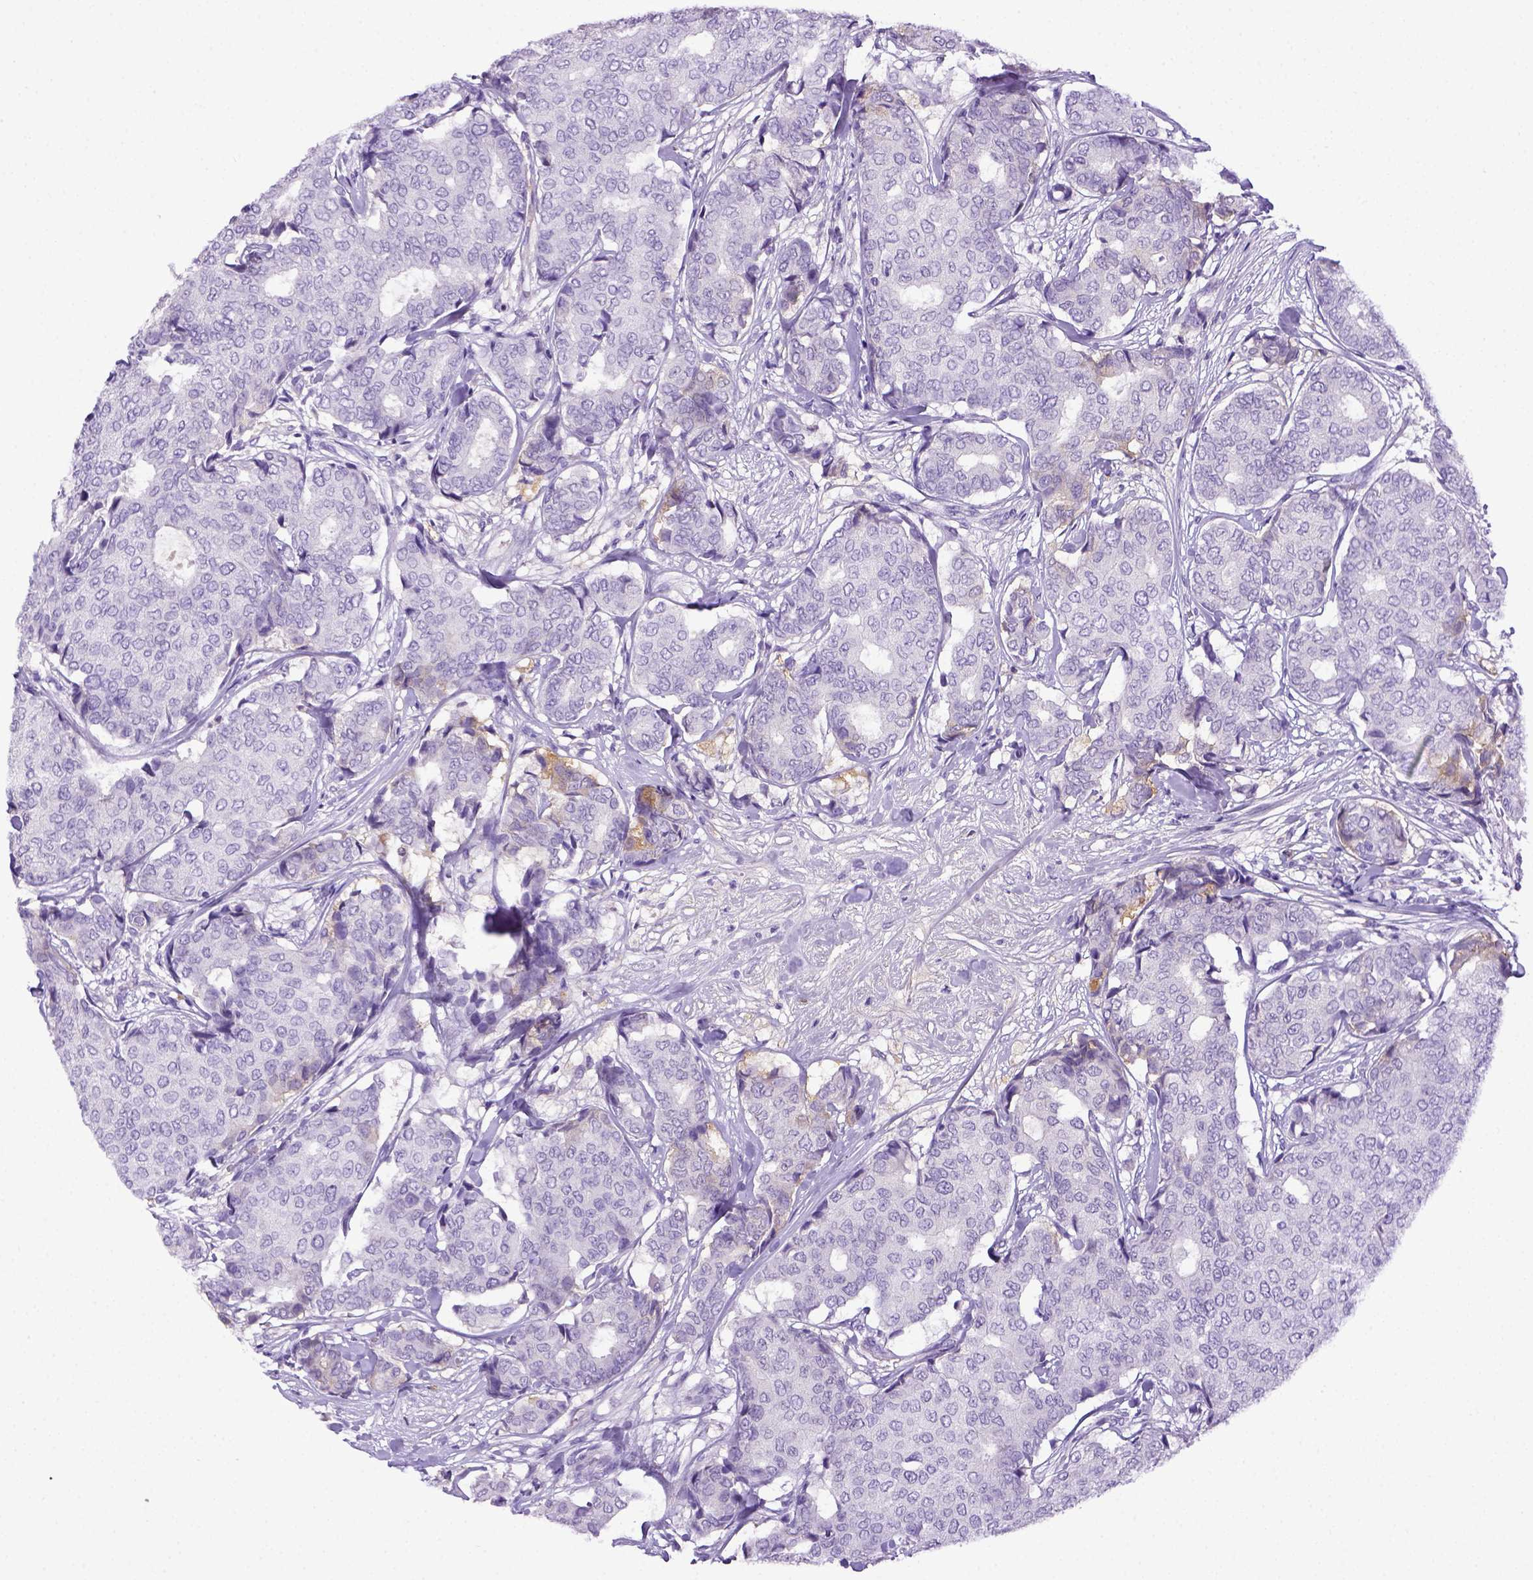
{"staining": {"intensity": "negative", "quantity": "none", "location": "none"}, "tissue": "breast cancer", "cell_type": "Tumor cells", "image_type": "cancer", "snomed": [{"axis": "morphology", "description": "Duct carcinoma"}, {"axis": "topography", "description": "Breast"}], "caption": "Tumor cells are negative for protein expression in human breast intraductal carcinoma.", "gene": "ITIH4", "patient": {"sex": "female", "age": 75}}